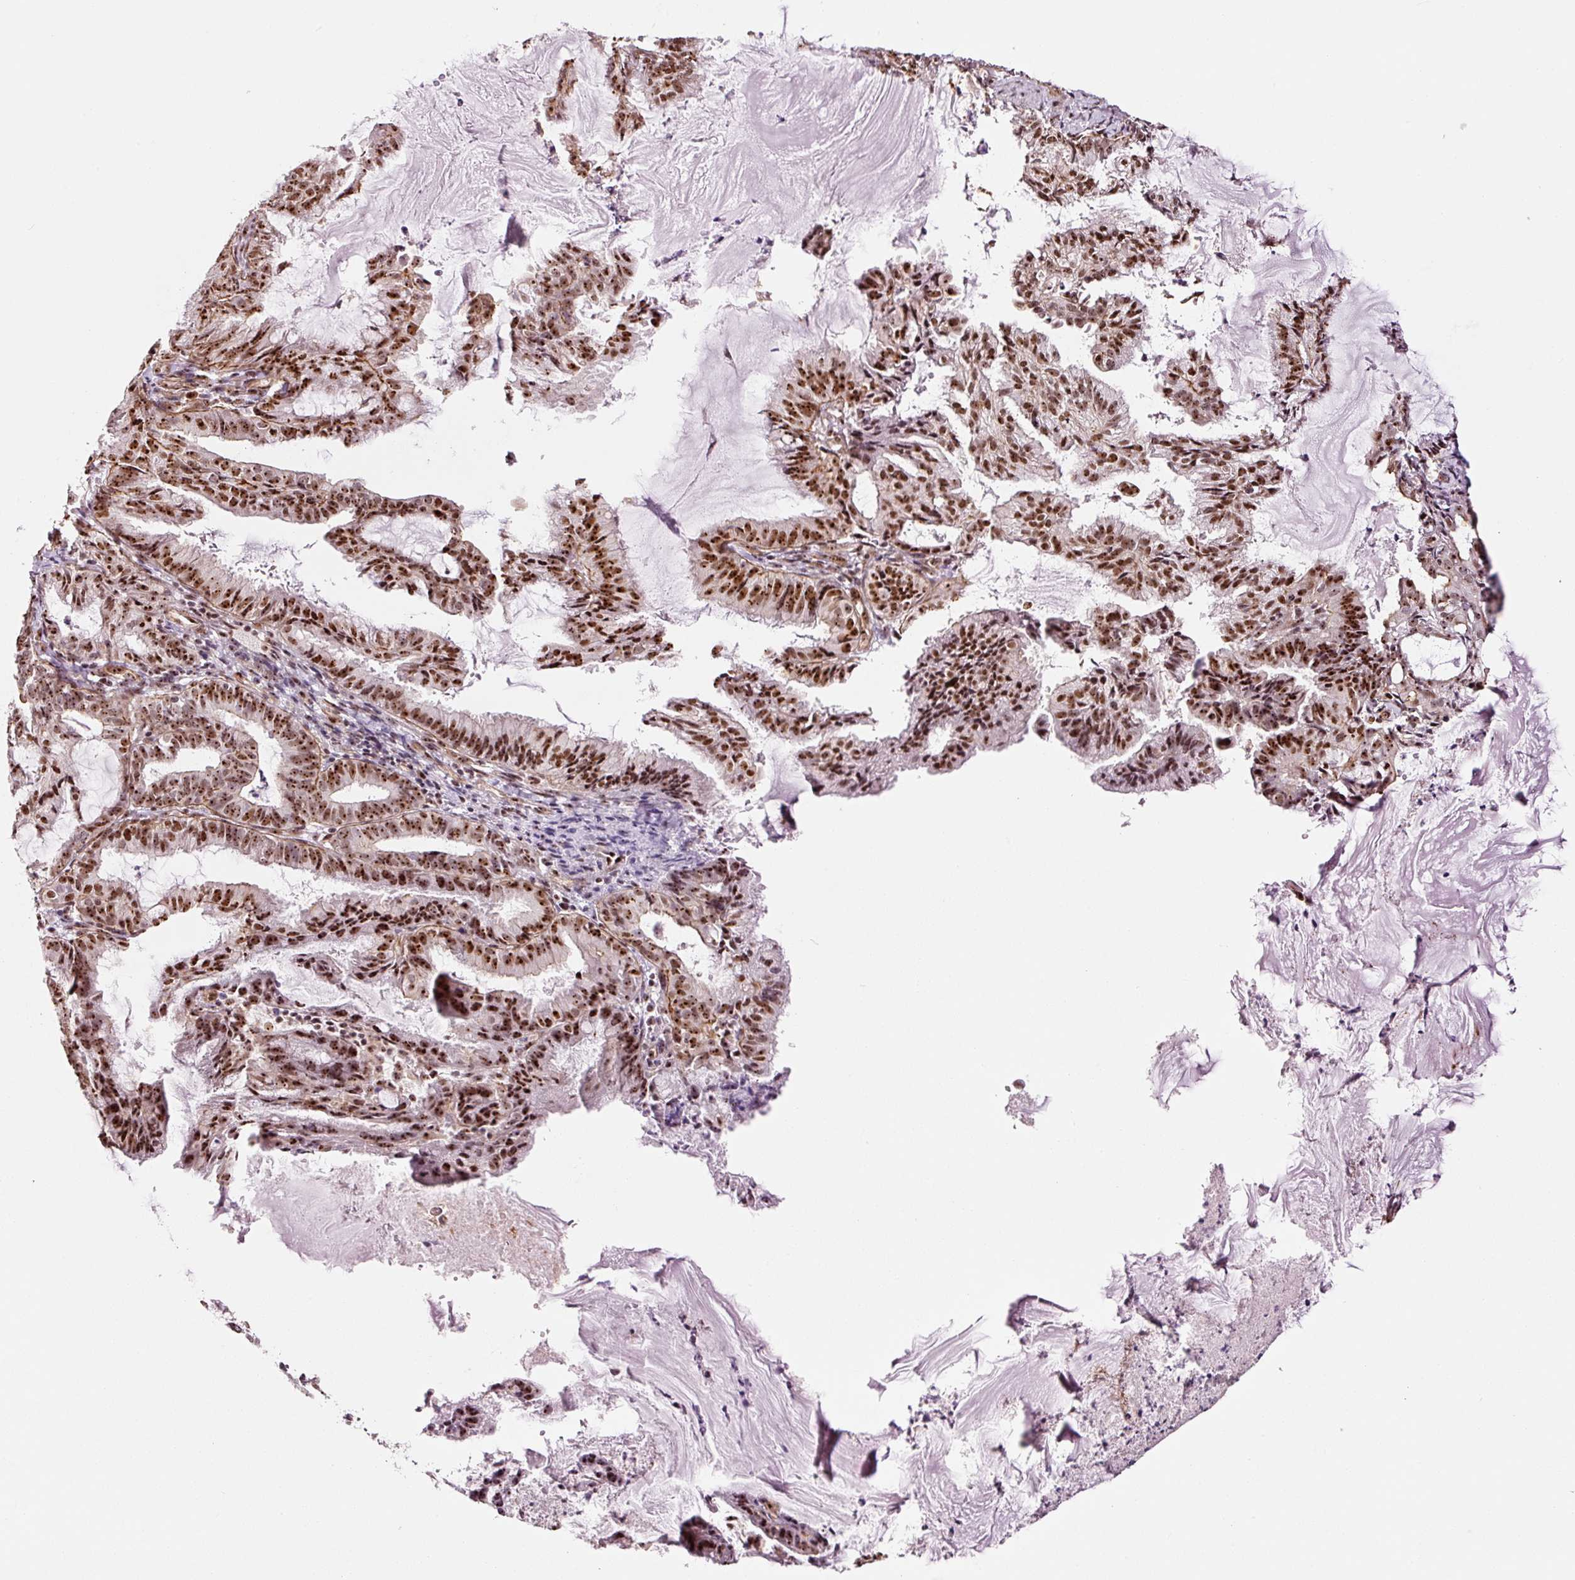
{"staining": {"intensity": "strong", "quantity": ">75%", "location": "nuclear"}, "tissue": "endometrial cancer", "cell_type": "Tumor cells", "image_type": "cancer", "snomed": [{"axis": "morphology", "description": "Adenocarcinoma, NOS"}, {"axis": "topography", "description": "Endometrium"}], "caption": "Endometrial cancer (adenocarcinoma) stained with DAB IHC exhibits high levels of strong nuclear positivity in about >75% of tumor cells.", "gene": "GNL3", "patient": {"sex": "female", "age": 86}}